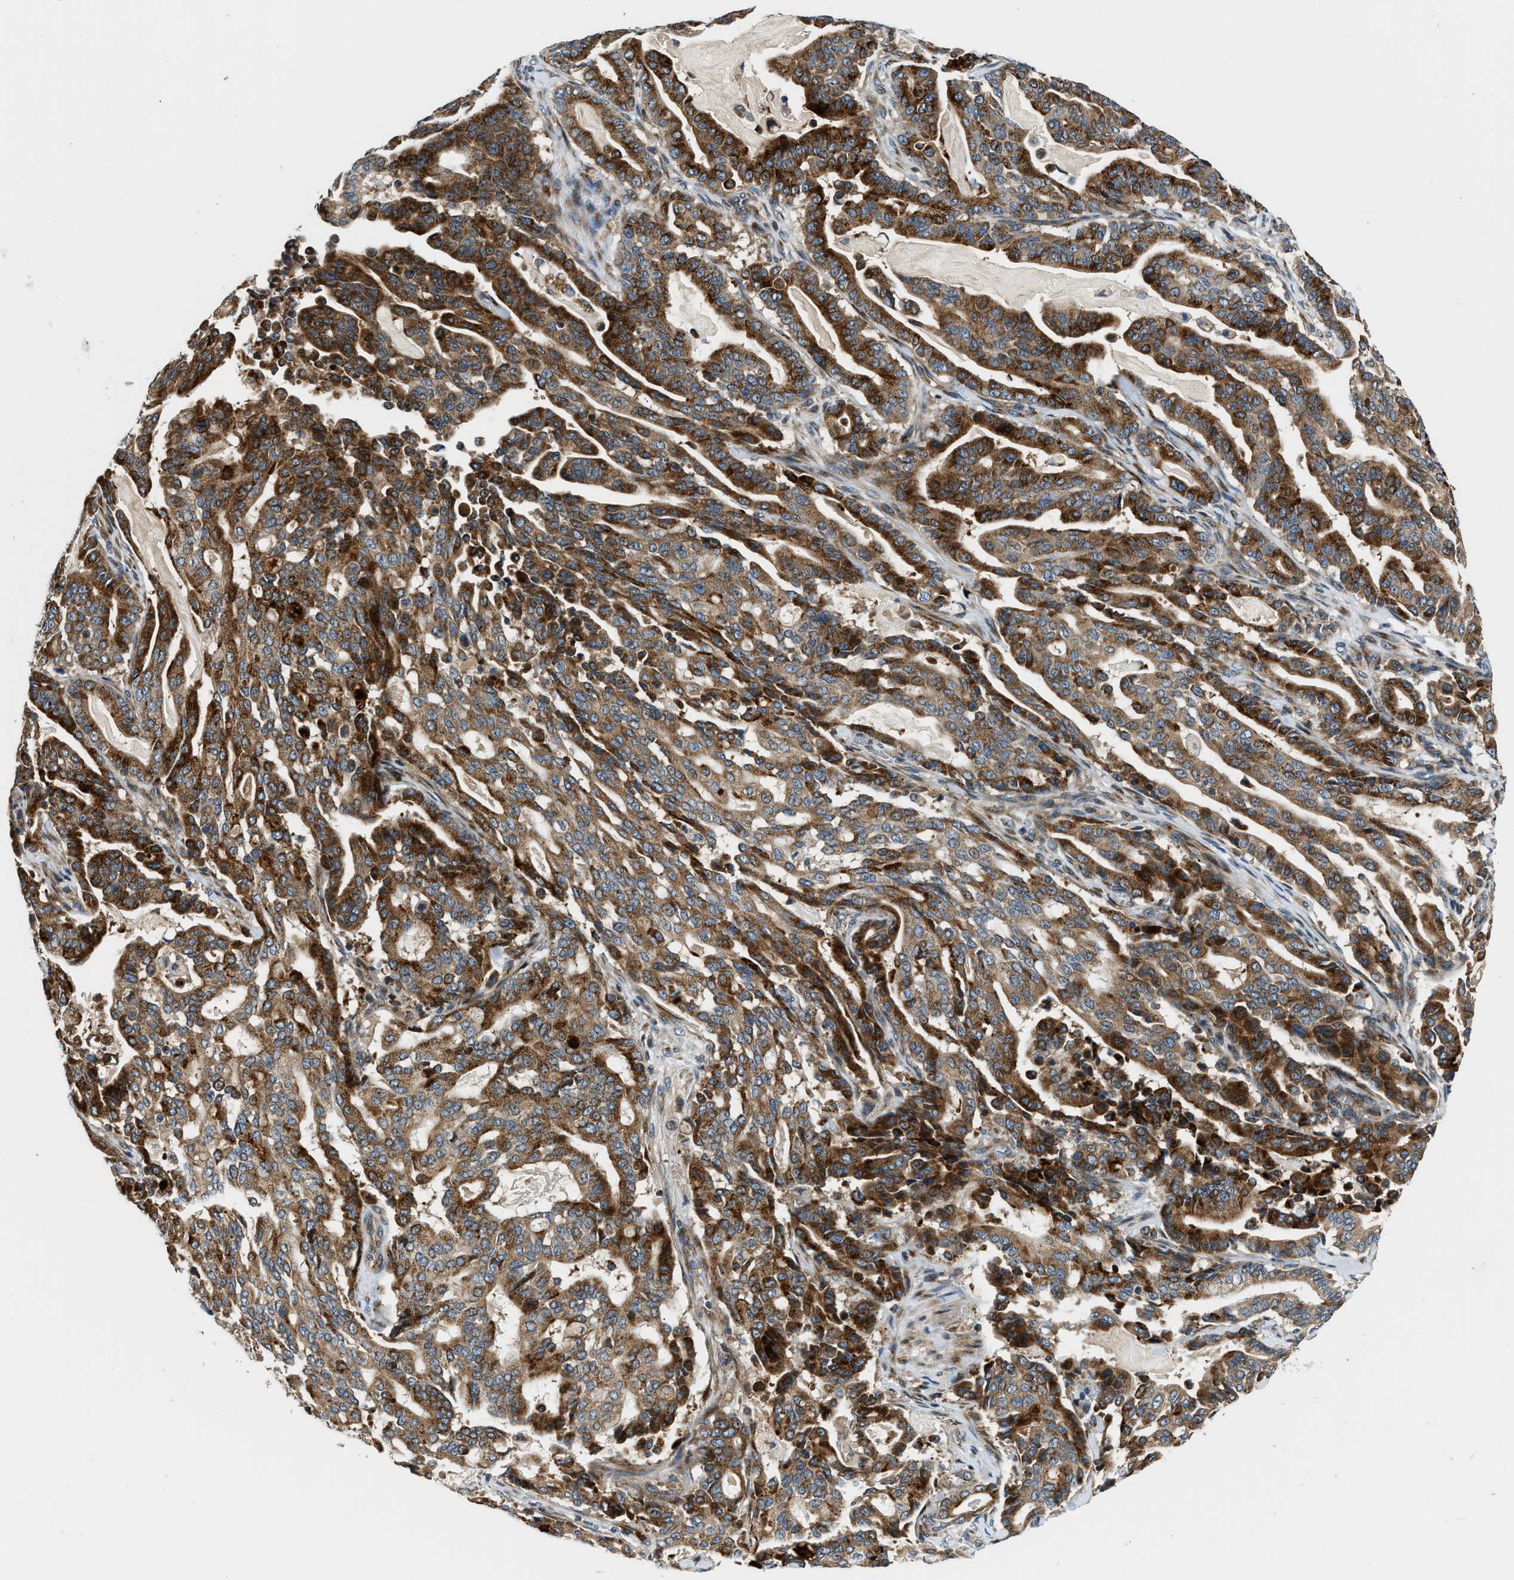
{"staining": {"intensity": "strong", "quantity": ">75%", "location": "cytoplasmic/membranous"}, "tissue": "pancreatic cancer", "cell_type": "Tumor cells", "image_type": "cancer", "snomed": [{"axis": "morphology", "description": "Adenocarcinoma, NOS"}, {"axis": "topography", "description": "Pancreas"}], "caption": "Pancreatic cancer (adenocarcinoma) stained with a brown dye demonstrates strong cytoplasmic/membranous positive positivity in about >75% of tumor cells.", "gene": "FUT8", "patient": {"sex": "male", "age": 63}}